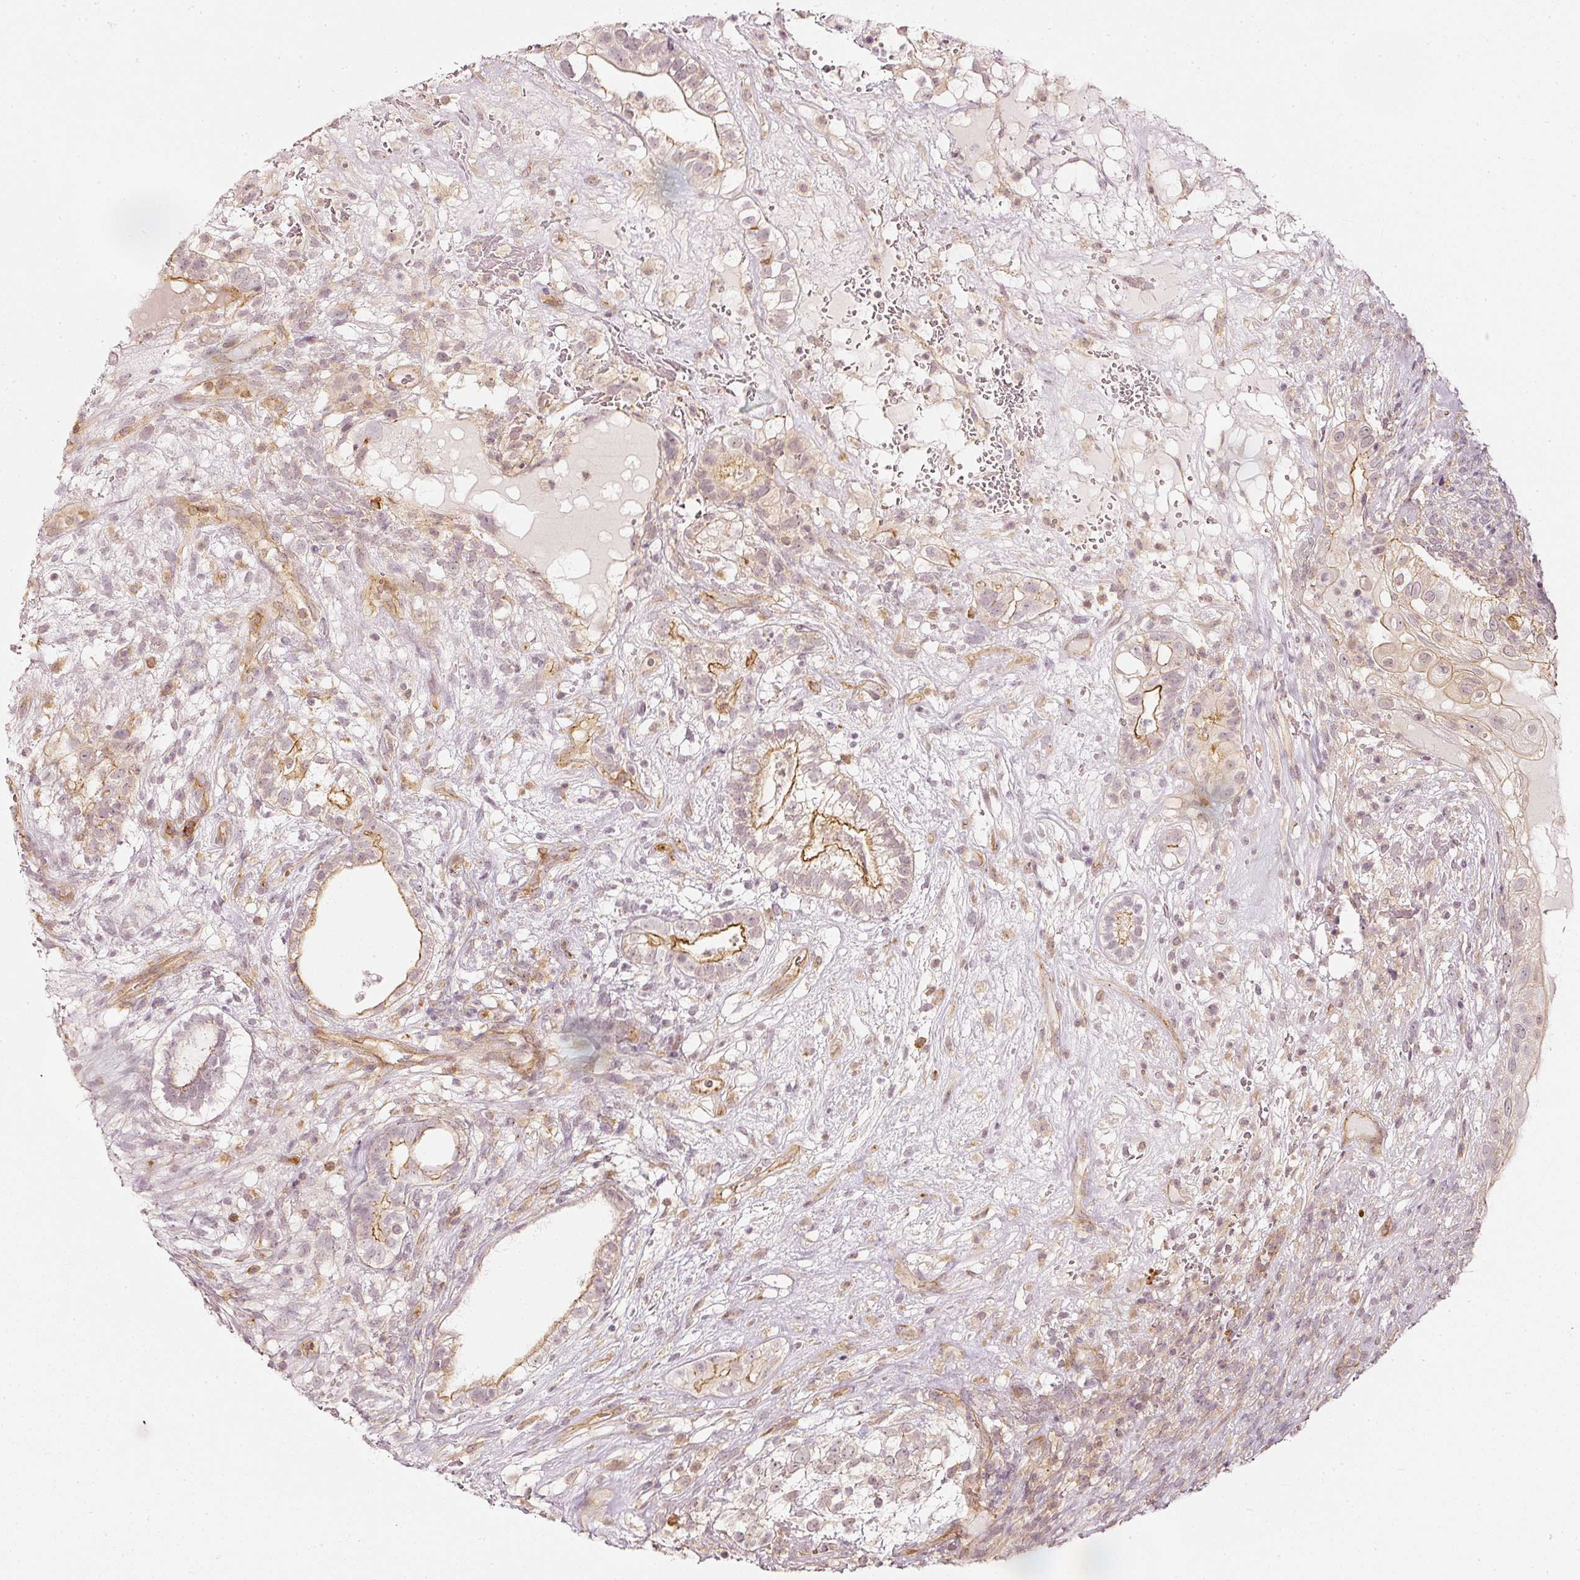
{"staining": {"intensity": "moderate", "quantity": "25%-75%", "location": "cytoplasmic/membranous"}, "tissue": "testis cancer", "cell_type": "Tumor cells", "image_type": "cancer", "snomed": [{"axis": "morphology", "description": "Seminoma, NOS"}, {"axis": "morphology", "description": "Carcinoma, Embryonal, NOS"}, {"axis": "topography", "description": "Testis"}], "caption": "Testis cancer (seminoma) tissue demonstrates moderate cytoplasmic/membranous staining in about 25%-75% of tumor cells, visualized by immunohistochemistry. (Brightfield microscopy of DAB IHC at high magnification).", "gene": "DRD2", "patient": {"sex": "male", "age": 41}}